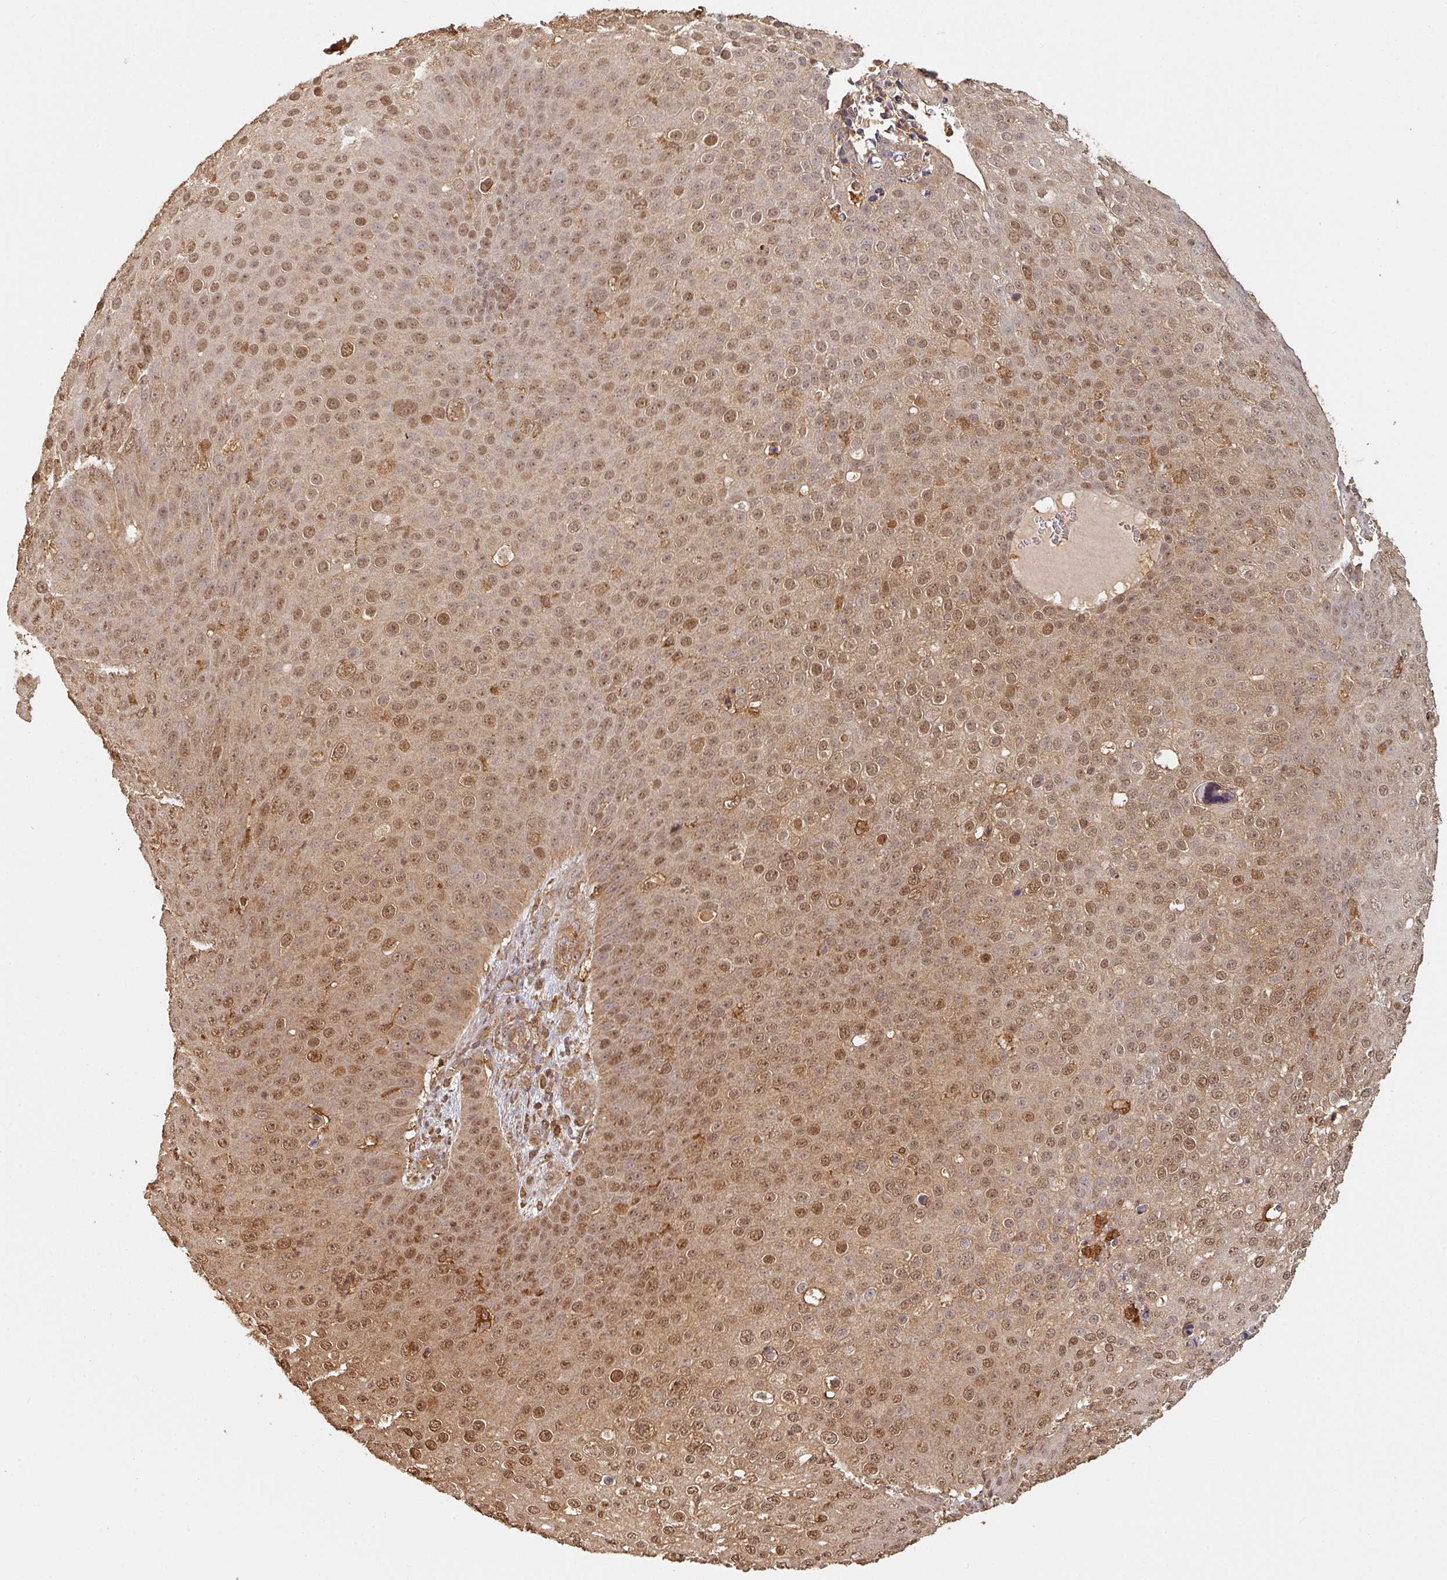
{"staining": {"intensity": "moderate", "quantity": ">75%", "location": "cytoplasmic/membranous,nuclear"}, "tissue": "skin cancer", "cell_type": "Tumor cells", "image_type": "cancer", "snomed": [{"axis": "morphology", "description": "Squamous cell carcinoma, NOS"}, {"axis": "topography", "description": "Skin"}], "caption": "The photomicrograph displays staining of squamous cell carcinoma (skin), revealing moderate cytoplasmic/membranous and nuclear protein staining (brown color) within tumor cells.", "gene": "ZNF322", "patient": {"sex": "male", "age": 71}}